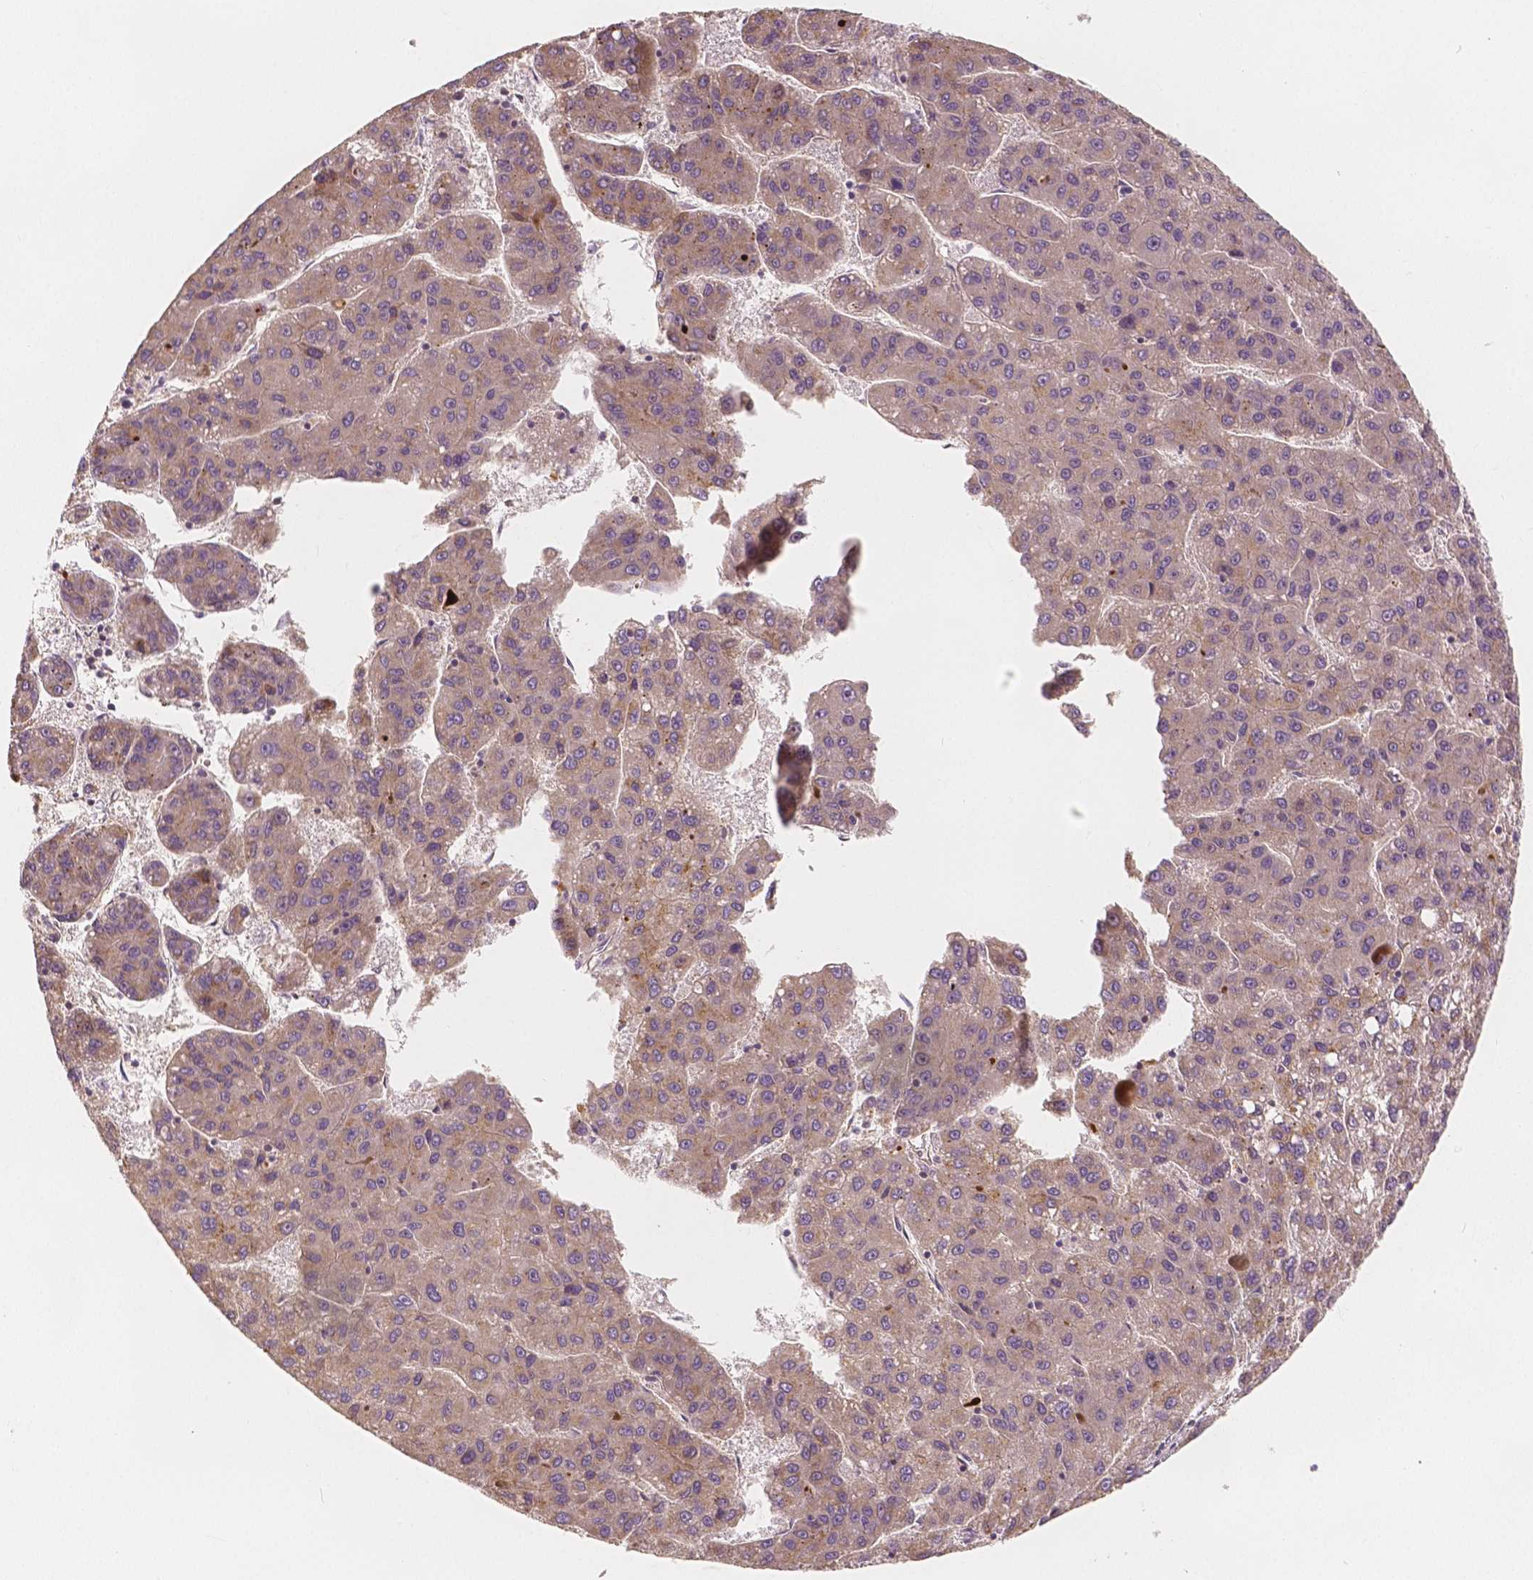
{"staining": {"intensity": "weak", "quantity": "25%-75%", "location": "cytoplasmic/membranous"}, "tissue": "liver cancer", "cell_type": "Tumor cells", "image_type": "cancer", "snomed": [{"axis": "morphology", "description": "Carcinoma, Hepatocellular, NOS"}, {"axis": "topography", "description": "Liver"}], "caption": "Liver cancer was stained to show a protein in brown. There is low levels of weak cytoplasmic/membranous expression in approximately 25%-75% of tumor cells. (Brightfield microscopy of DAB IHC at high magnification).", "gene": "SNX12", "patient": {"sex": "female", "age": 82}}